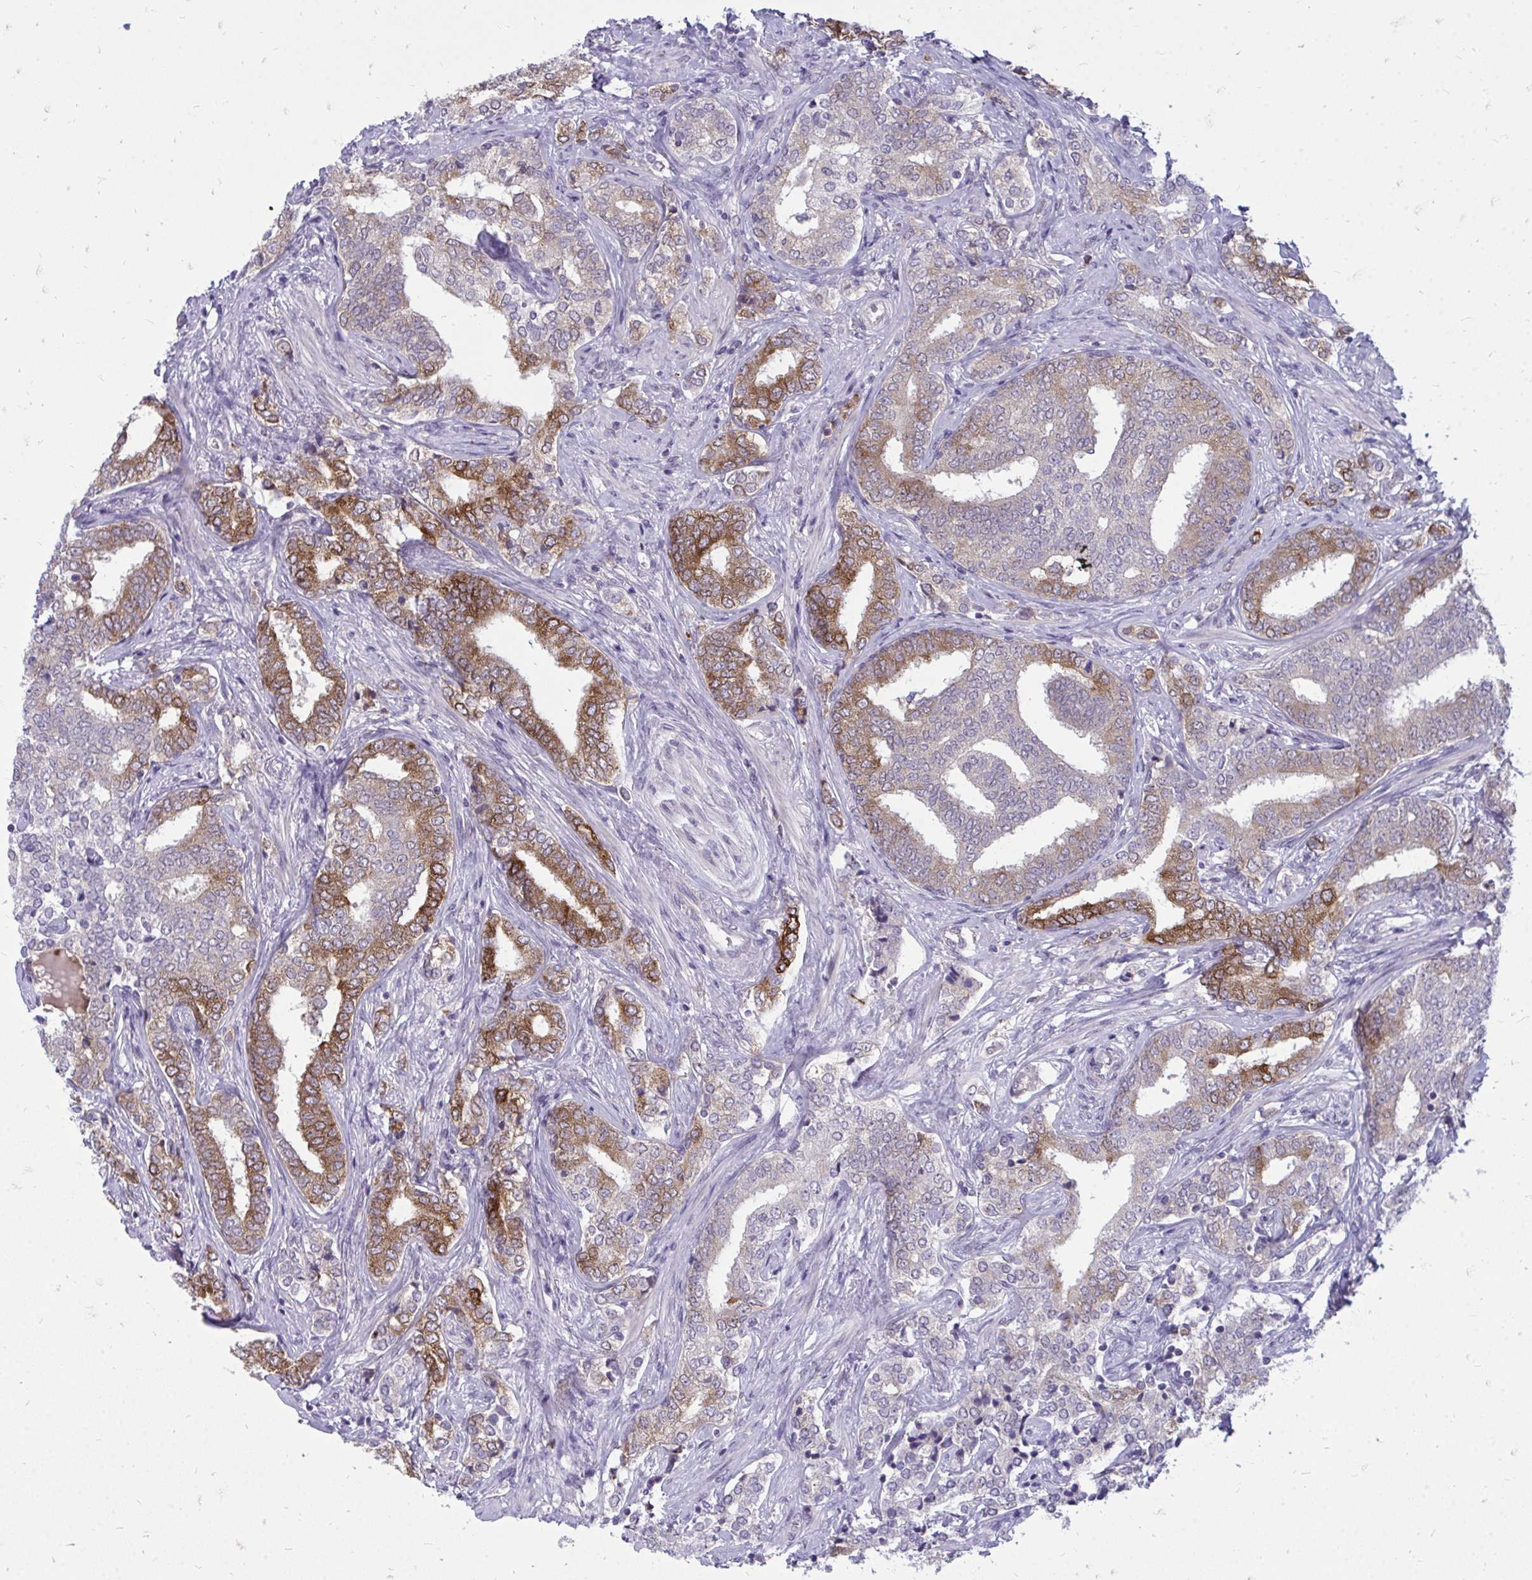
{"staining": {"intensity": "strong", "quantity": "25%-75%", "location": "cytoplasmic/membranous"}, "tissue": "prostate cancer", "cell_type": "Tumor cells", "image_type": "cancer", "snomed": [{"axis": "morphology", "description": "Adenocarcinoma, High grade"}, {"axis": "topography", "description": "Prostate"}], "caption": "IHC photomicrograph of neoplastic tissue: human prostate cancer stained using immunohistochemistry demonstrates high levels of strong protein expression localized specifically in the cytoplasmic/membranous of tumor cells, appearing as a cytoplasmic/membranous brown color.", "gene": "ACSL5", "patient": {"sex": "male", "age": 72}}